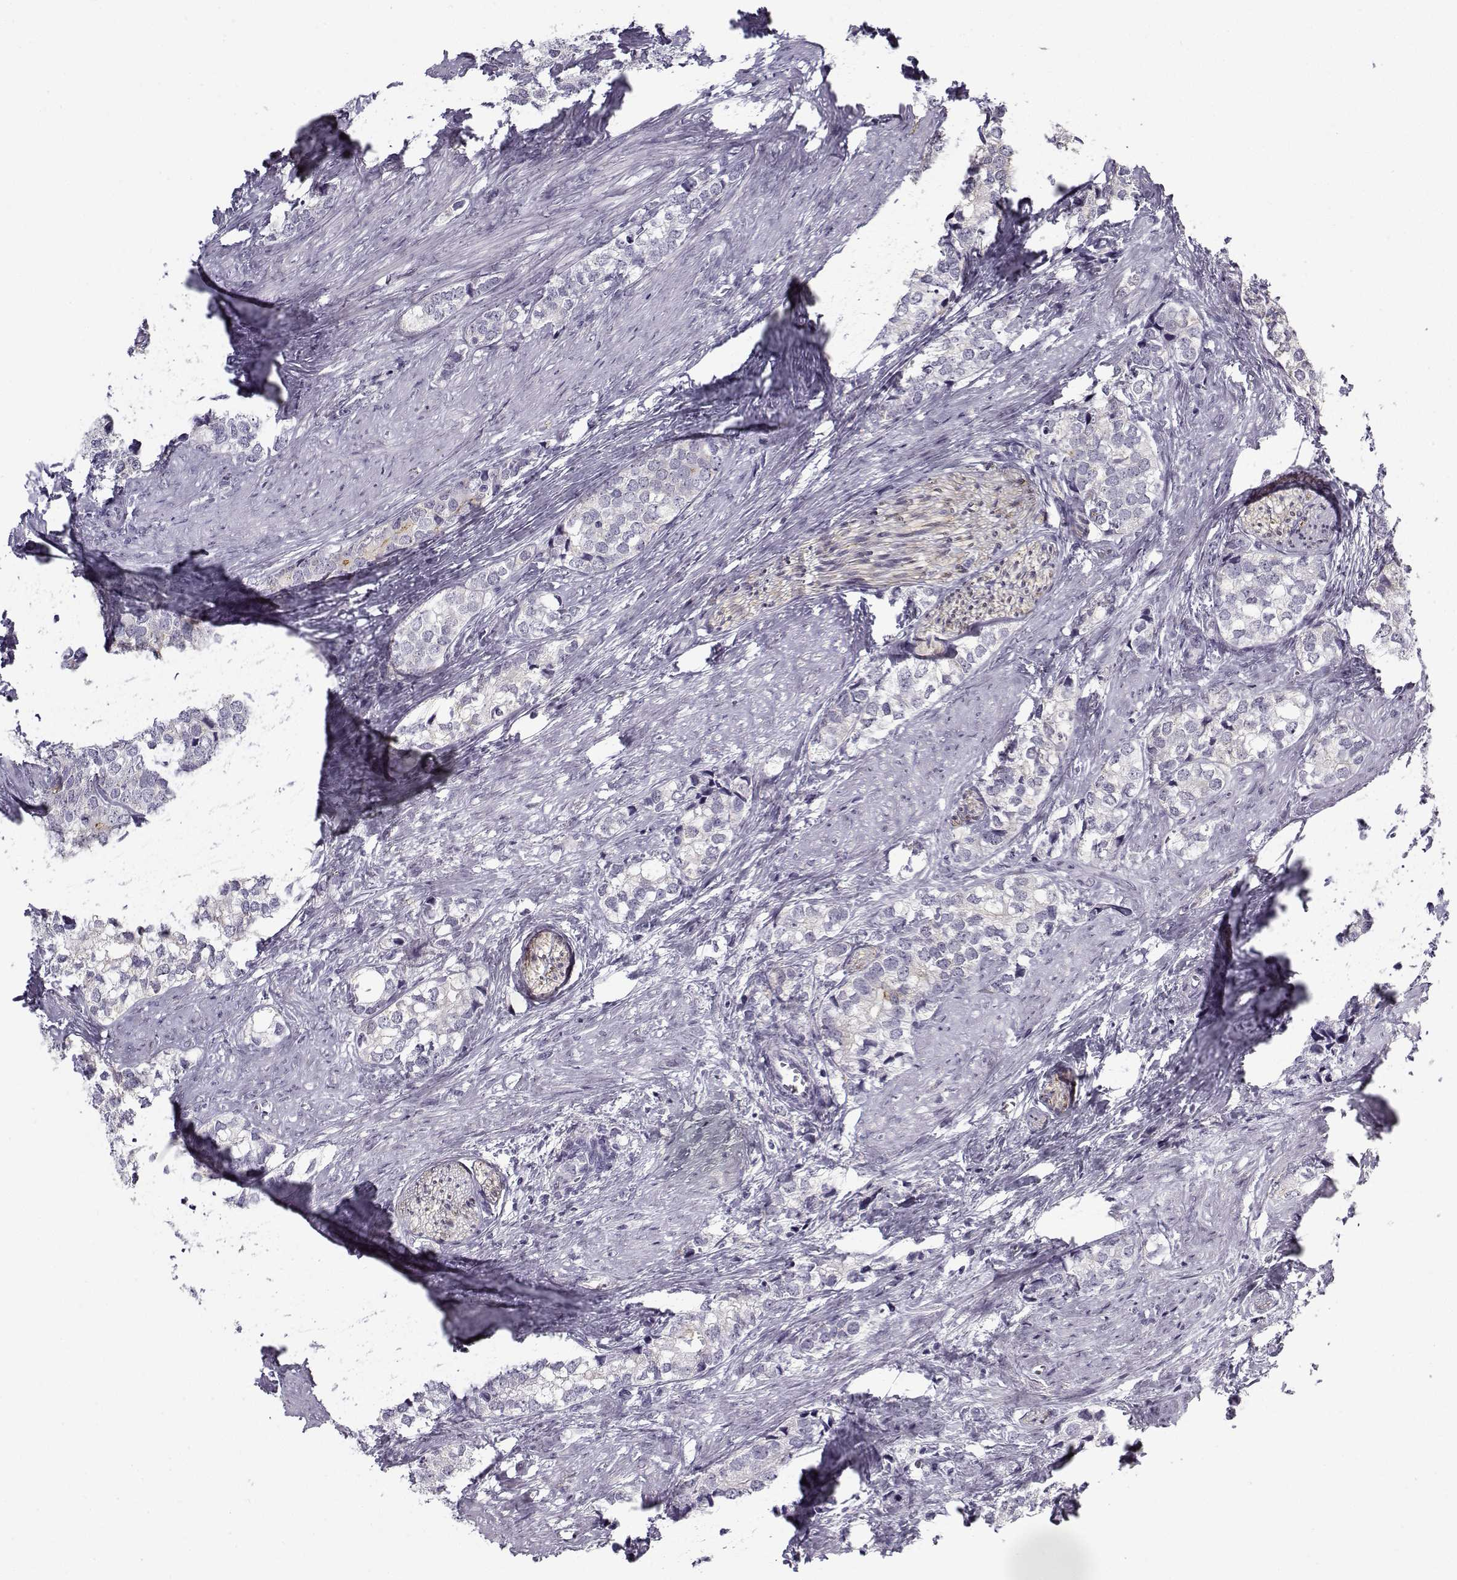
{"staining": {"intensity": "negative", "quantity": "none", "location": "none"}, "tissue": "prostate cancer", "cell_type": "Tumor cells", "image_type": "cancer", "snomed": [{"axis": "morphology", "description": "Adenocarcinoma, NOS"}, {"axis": "topography", "description": "Prostate and seminal vesicle, NOS"}], "caption": "A high-resolution image shows immunohistochemistry (IHC) staining of prostate adenocarcinoma, which displays no significant expression in tumor cells.", "gene": "SNCA", "patient": {"sex": "male", "age": 63}}